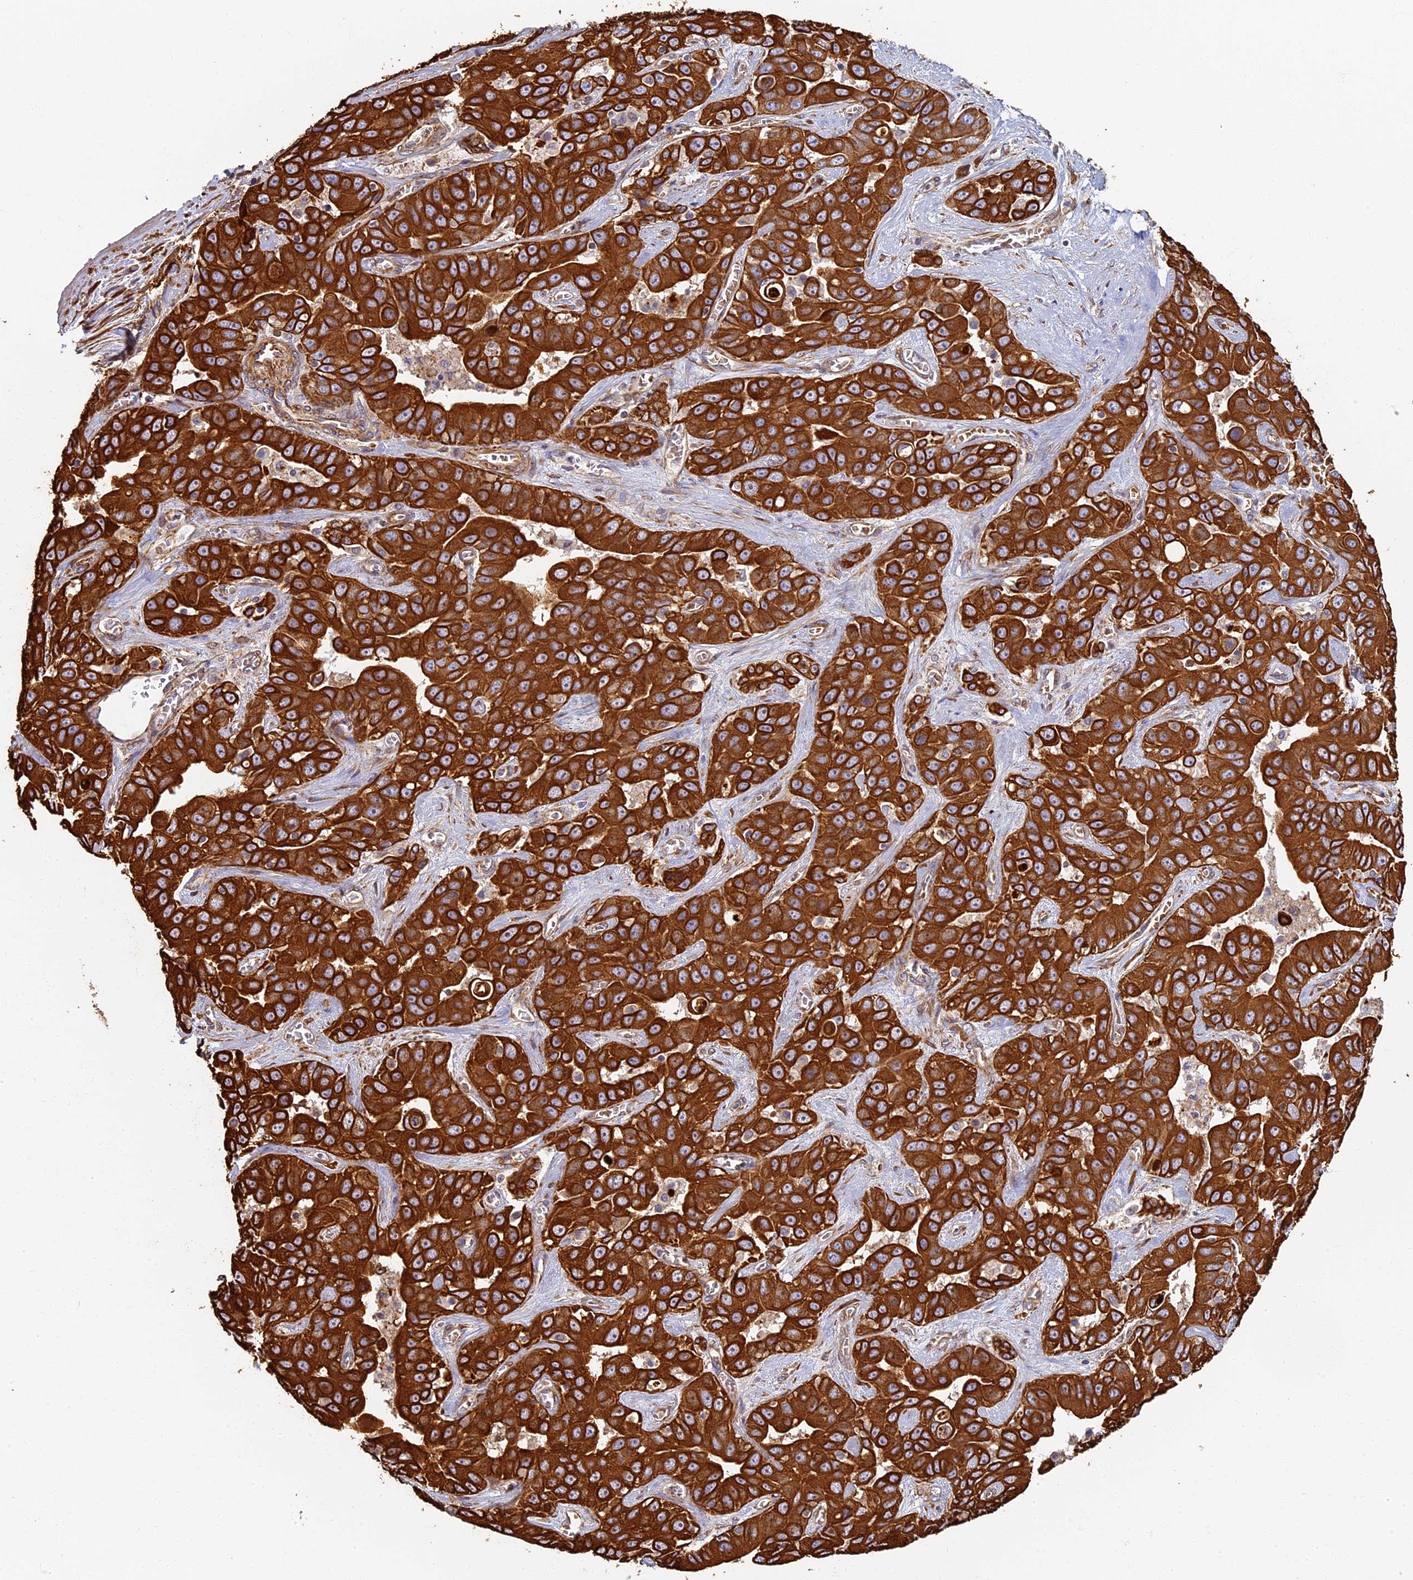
{"staining": {"intensity": "strong", "quantity": ">75%", "location": "cytoplasmic/membranous"}, "tissue": "liver cancer", "cell_type": "Tumor cells", "image_type": "cancer", "snomed": [{"axis": "morphology", "description": "Cholangiocarcinoma"}, {"axis": "topography", "description": "Liver"}], "caption": "A histopathology image of liver cholangiocarcinoma stained for a protein shows strong cytoplasmic/membranous brown staining in tumor cells.", "gene": "LRRC57", "patient": {"sex": "female", "age": 52}}